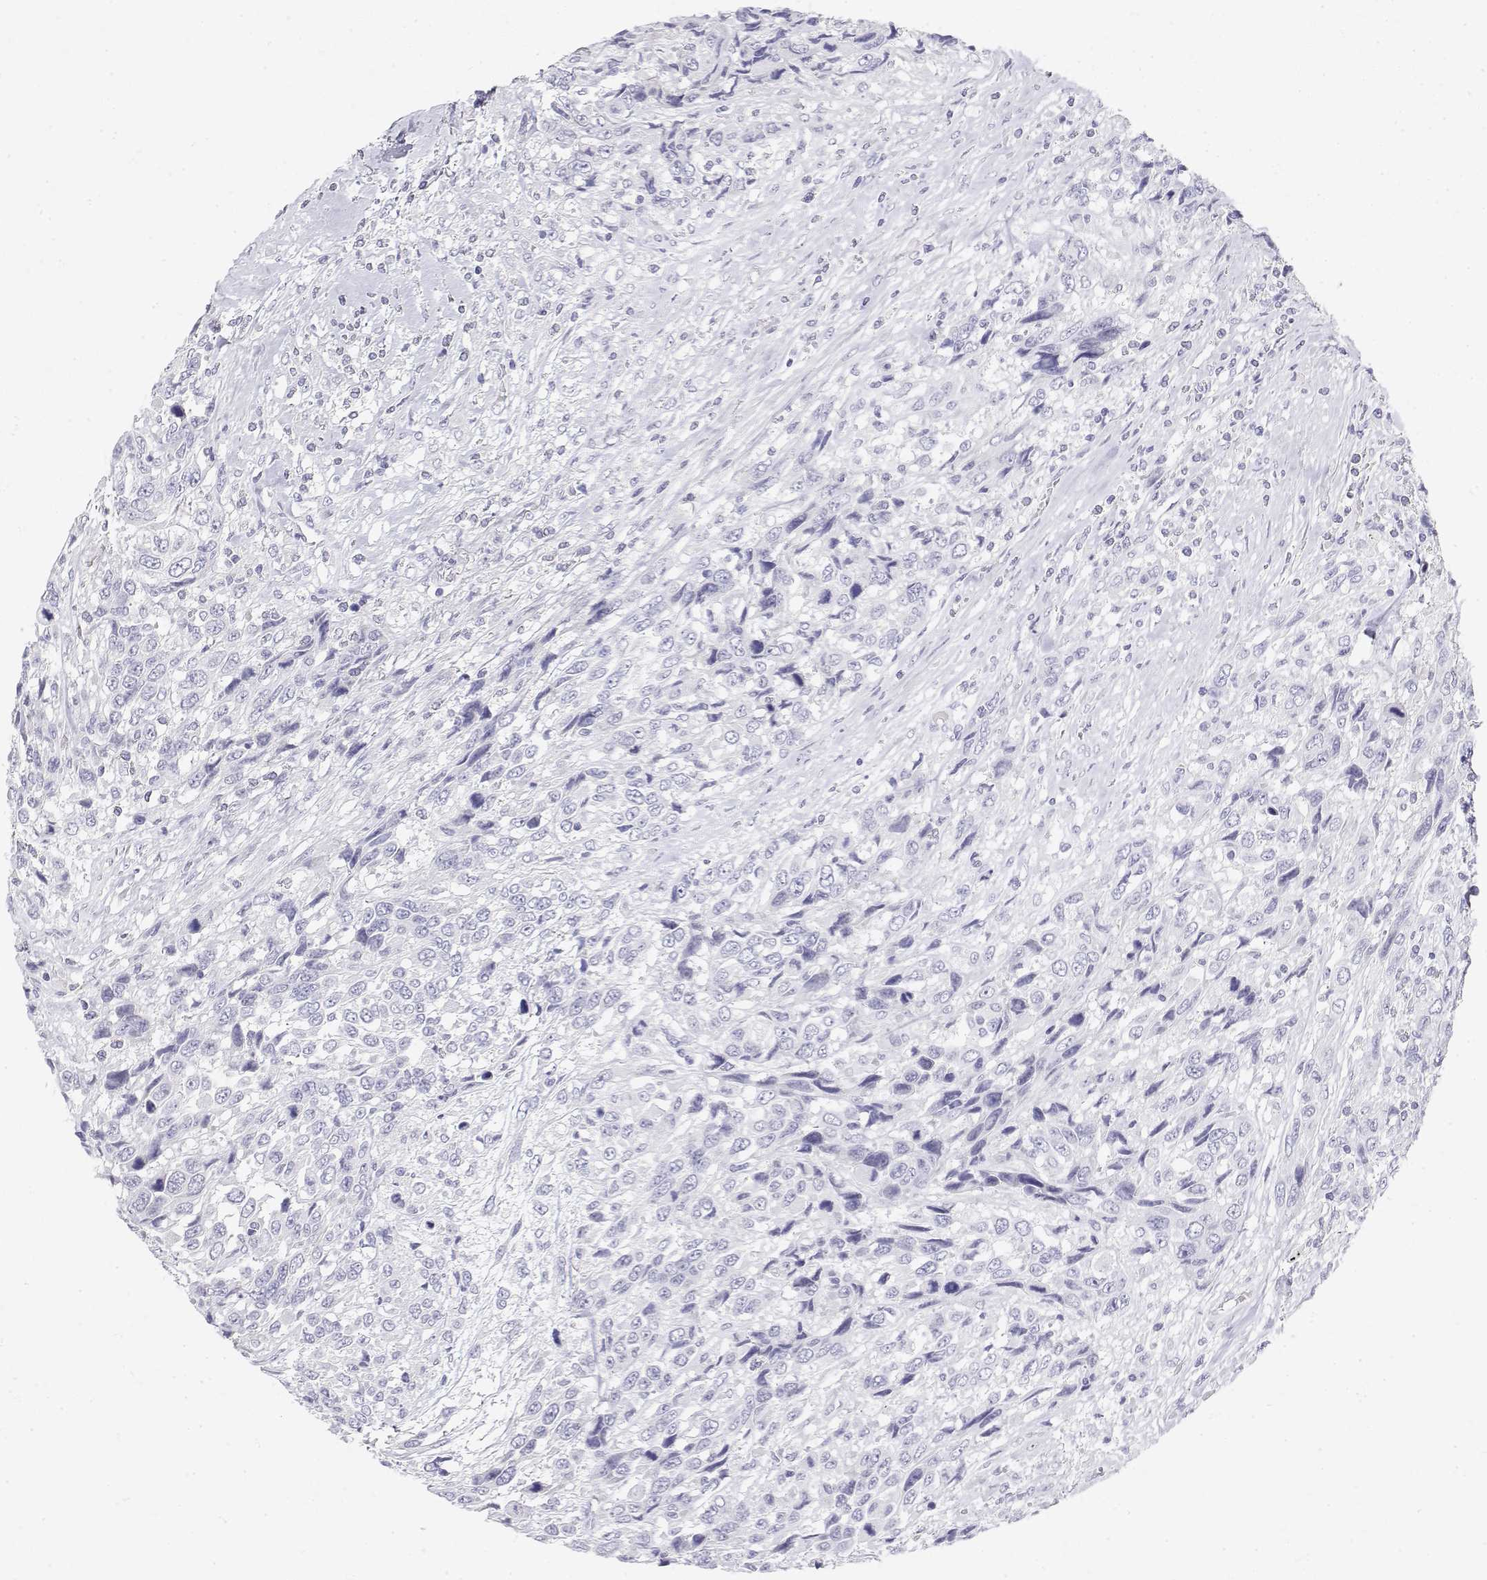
{"staining": {"intensity": "negative", "quantity": "none", "location": "none"}, "tissue": "urothelial cancer", "cell_type": "Tumor cells", "image_type": "cancer", "snomed": [{"axis": "morphology", "description": "Urothelial carcinoma, High grade"}, {"axis": "topography", "description": "Urinary bladder"}], "caption": "Immunohistochemical staining of urothelial carcinoma (high-grade) reveals no significant positivity in tumor cells.", "gene": "MISP", "patient": {"sex": "female", "age": 70}}